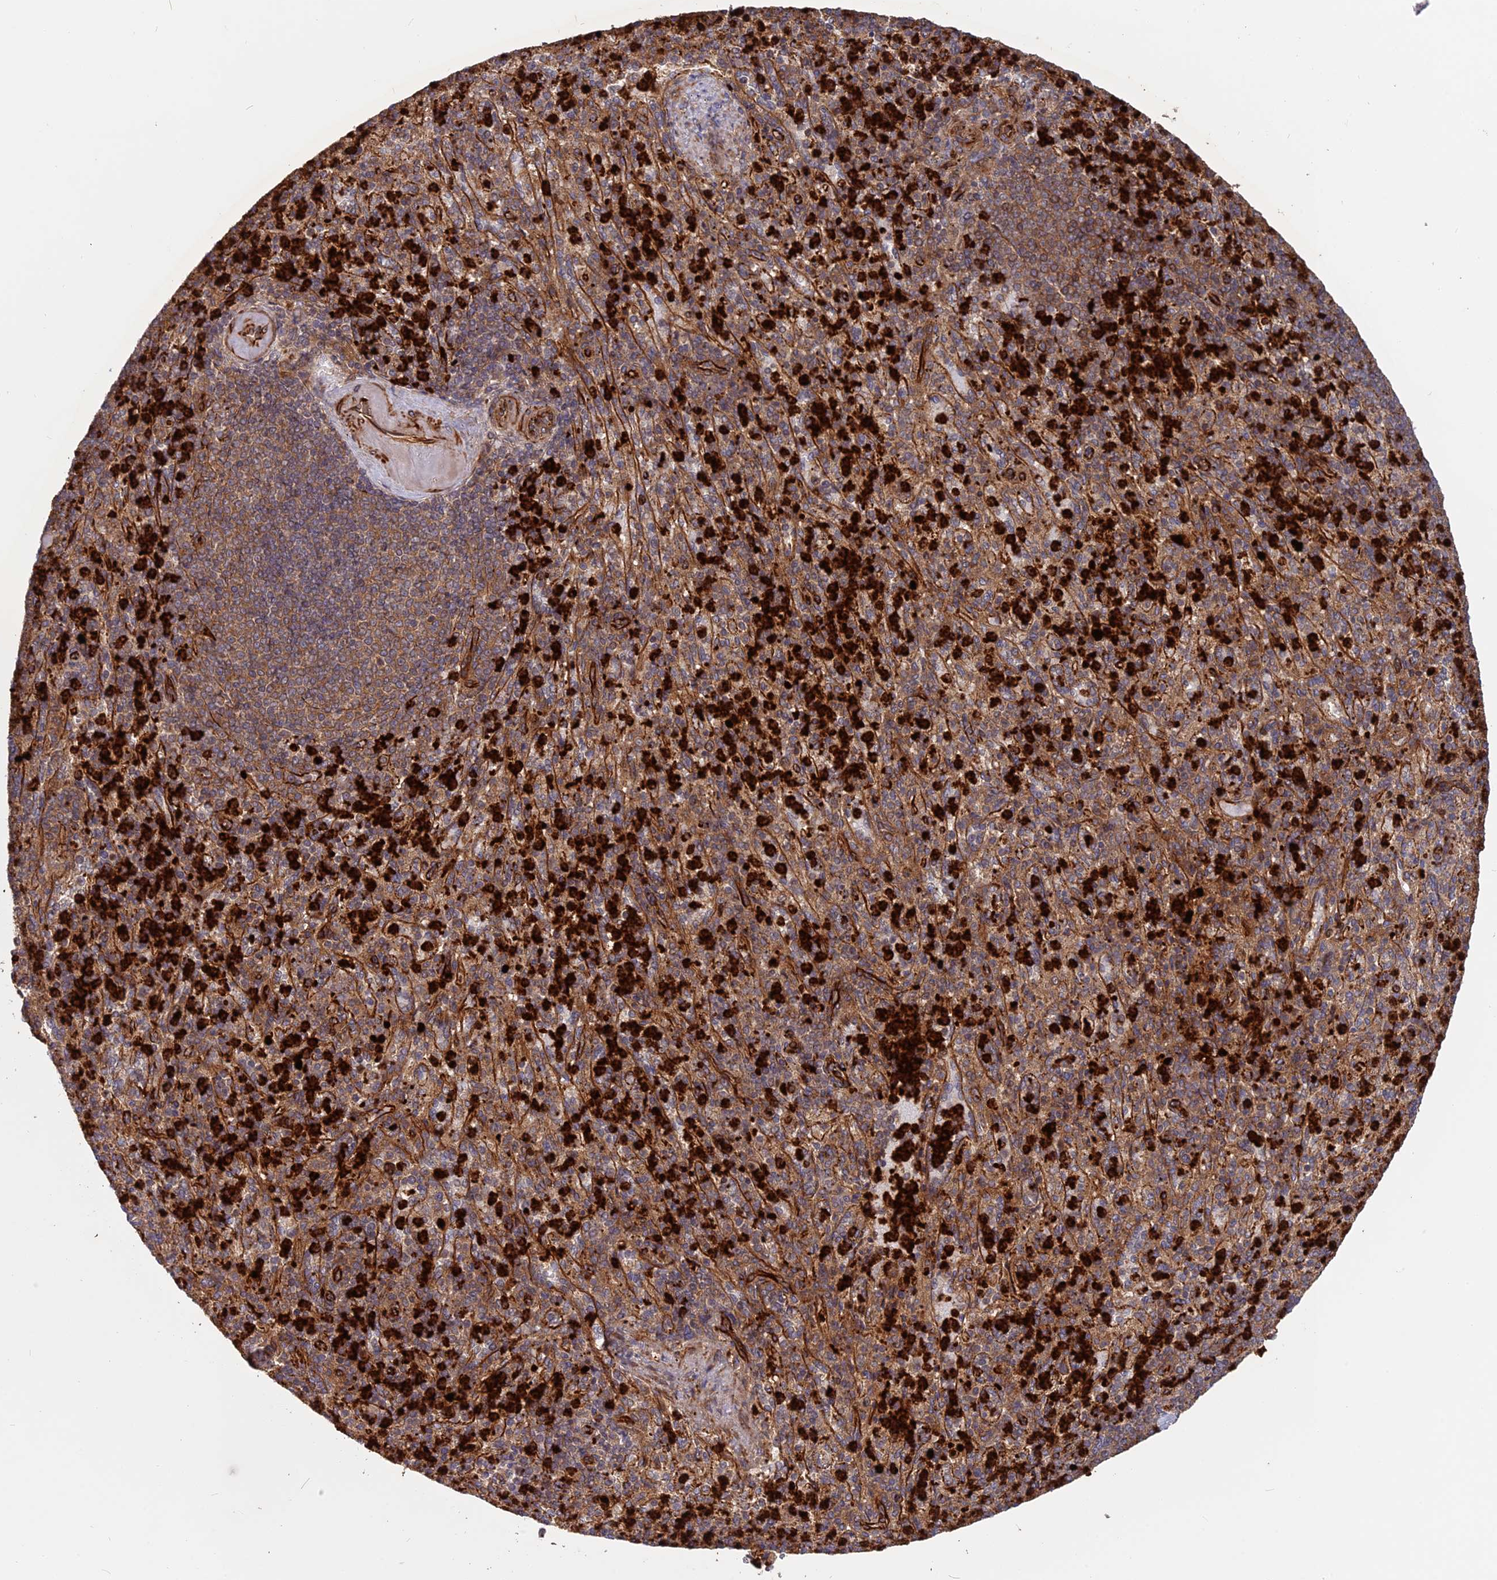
{"staining": {"intensity": "strong", "quantity": "25%-75%", "location": "cytoplasmic/membranous"}, "tissue": "spleen", "cell_type": "Cells in red pulp", "image_type": "normal", "snomed": [{"axis": "morphology", "description": "Normal tissue, NOS"}, {"axis": "topography", "description": "Spleen"}], "caption": "Benign spleen was stained to show a protein in brown. There is high levels of strong cytoplasmic/membranous staining in approximately 25%-75% of cells in red pulp. The protein is stained brown, and the nuclei are stained in blue (DAB IHC with brightfield microscopy, high magnification).", "gene": "PHLDB3", "patient": {"sex": "female", "age": 74}}